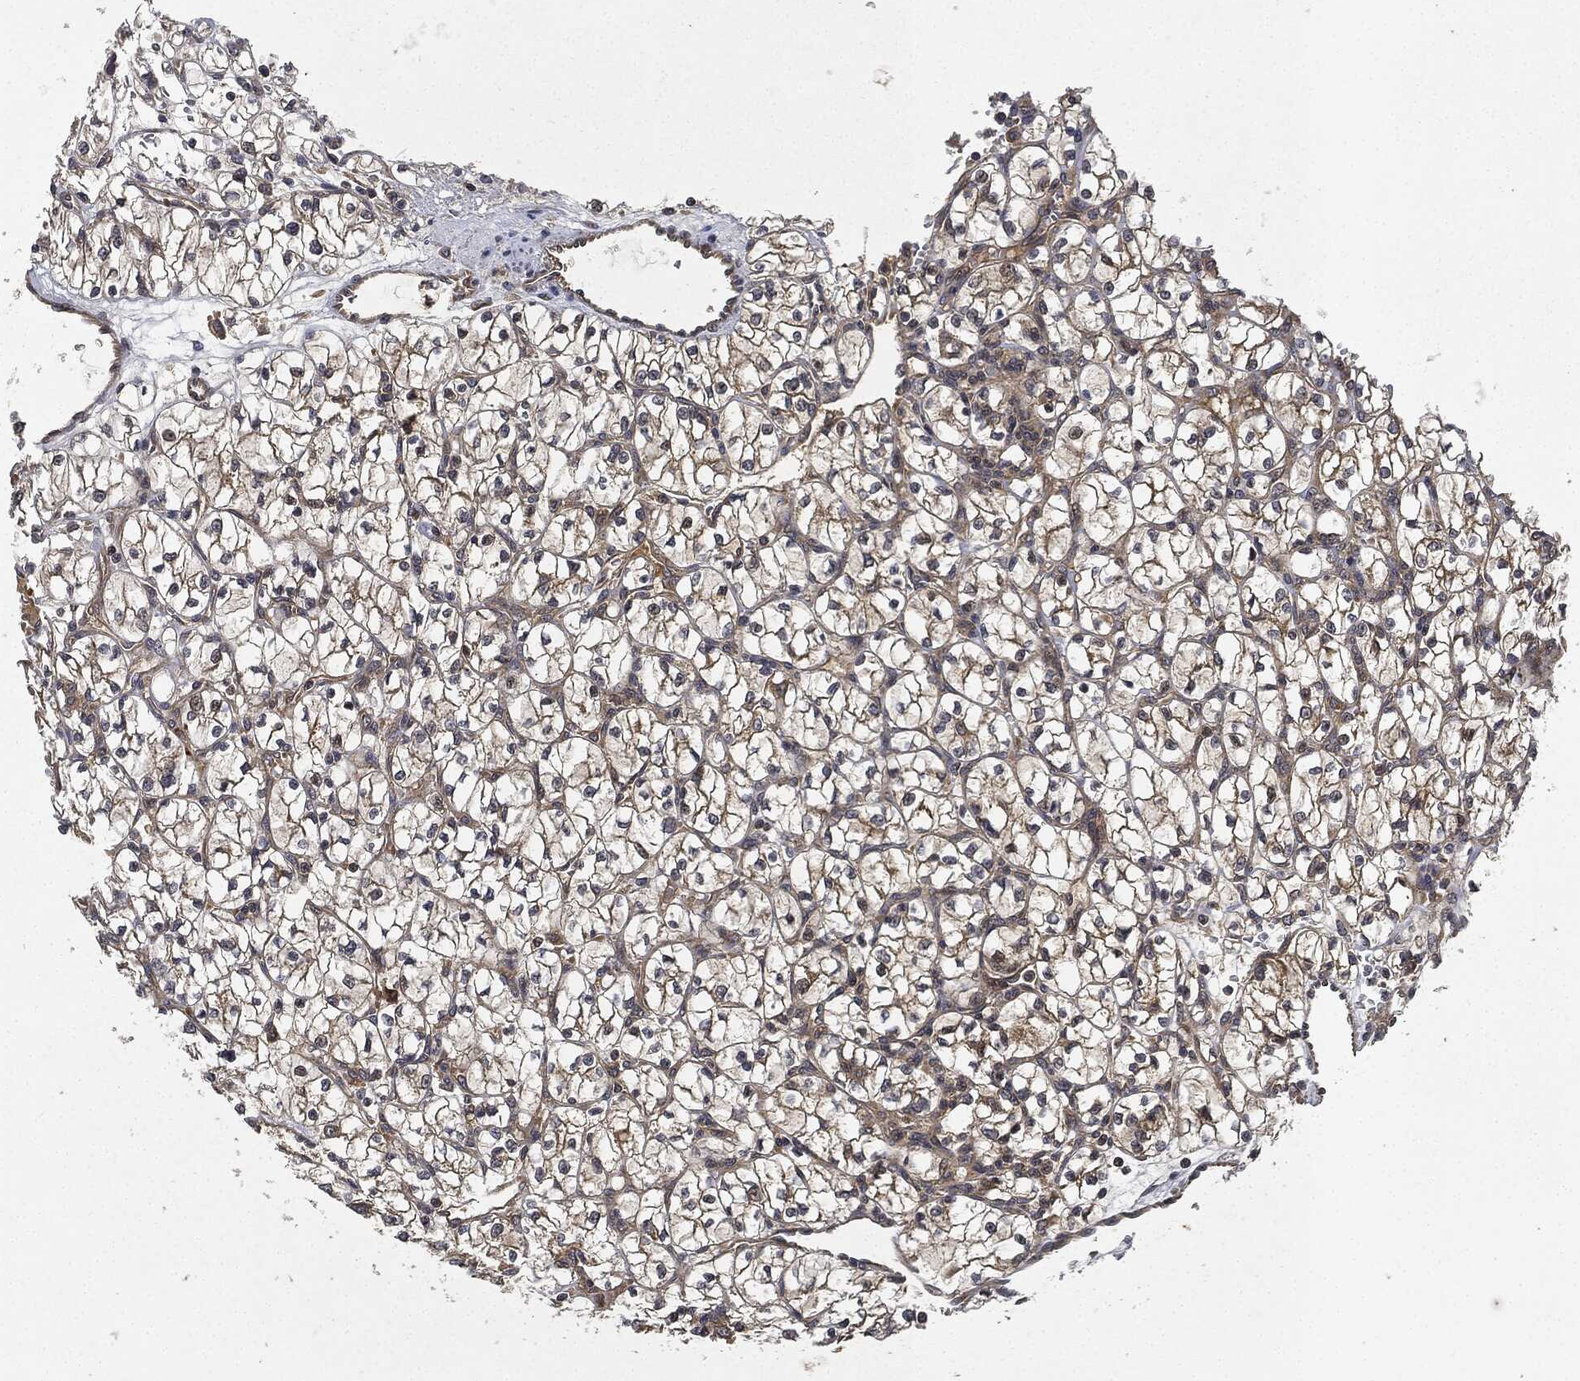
{"staining": {"intensity": "weak", "quantity": "25%-75%", "location": "cytoplasmic/membranous"}, "tissue": "renal cancer", "cell_type": "Tumor cells", "image_type": "cancer", "snomed": [{"axis": "morphology", "description": "Adenocarcinoma, NOS"}, {"axis": "topography", "description": "Kidney"}], "caption": "A histopathology image of adenocarcinoma (renal) stained for a protein demonstrates weak cytoplasmic/membranous brown staining in tumor cells.", "gene": "MLST8", "patient": {"sex": "female", "age": 64}}